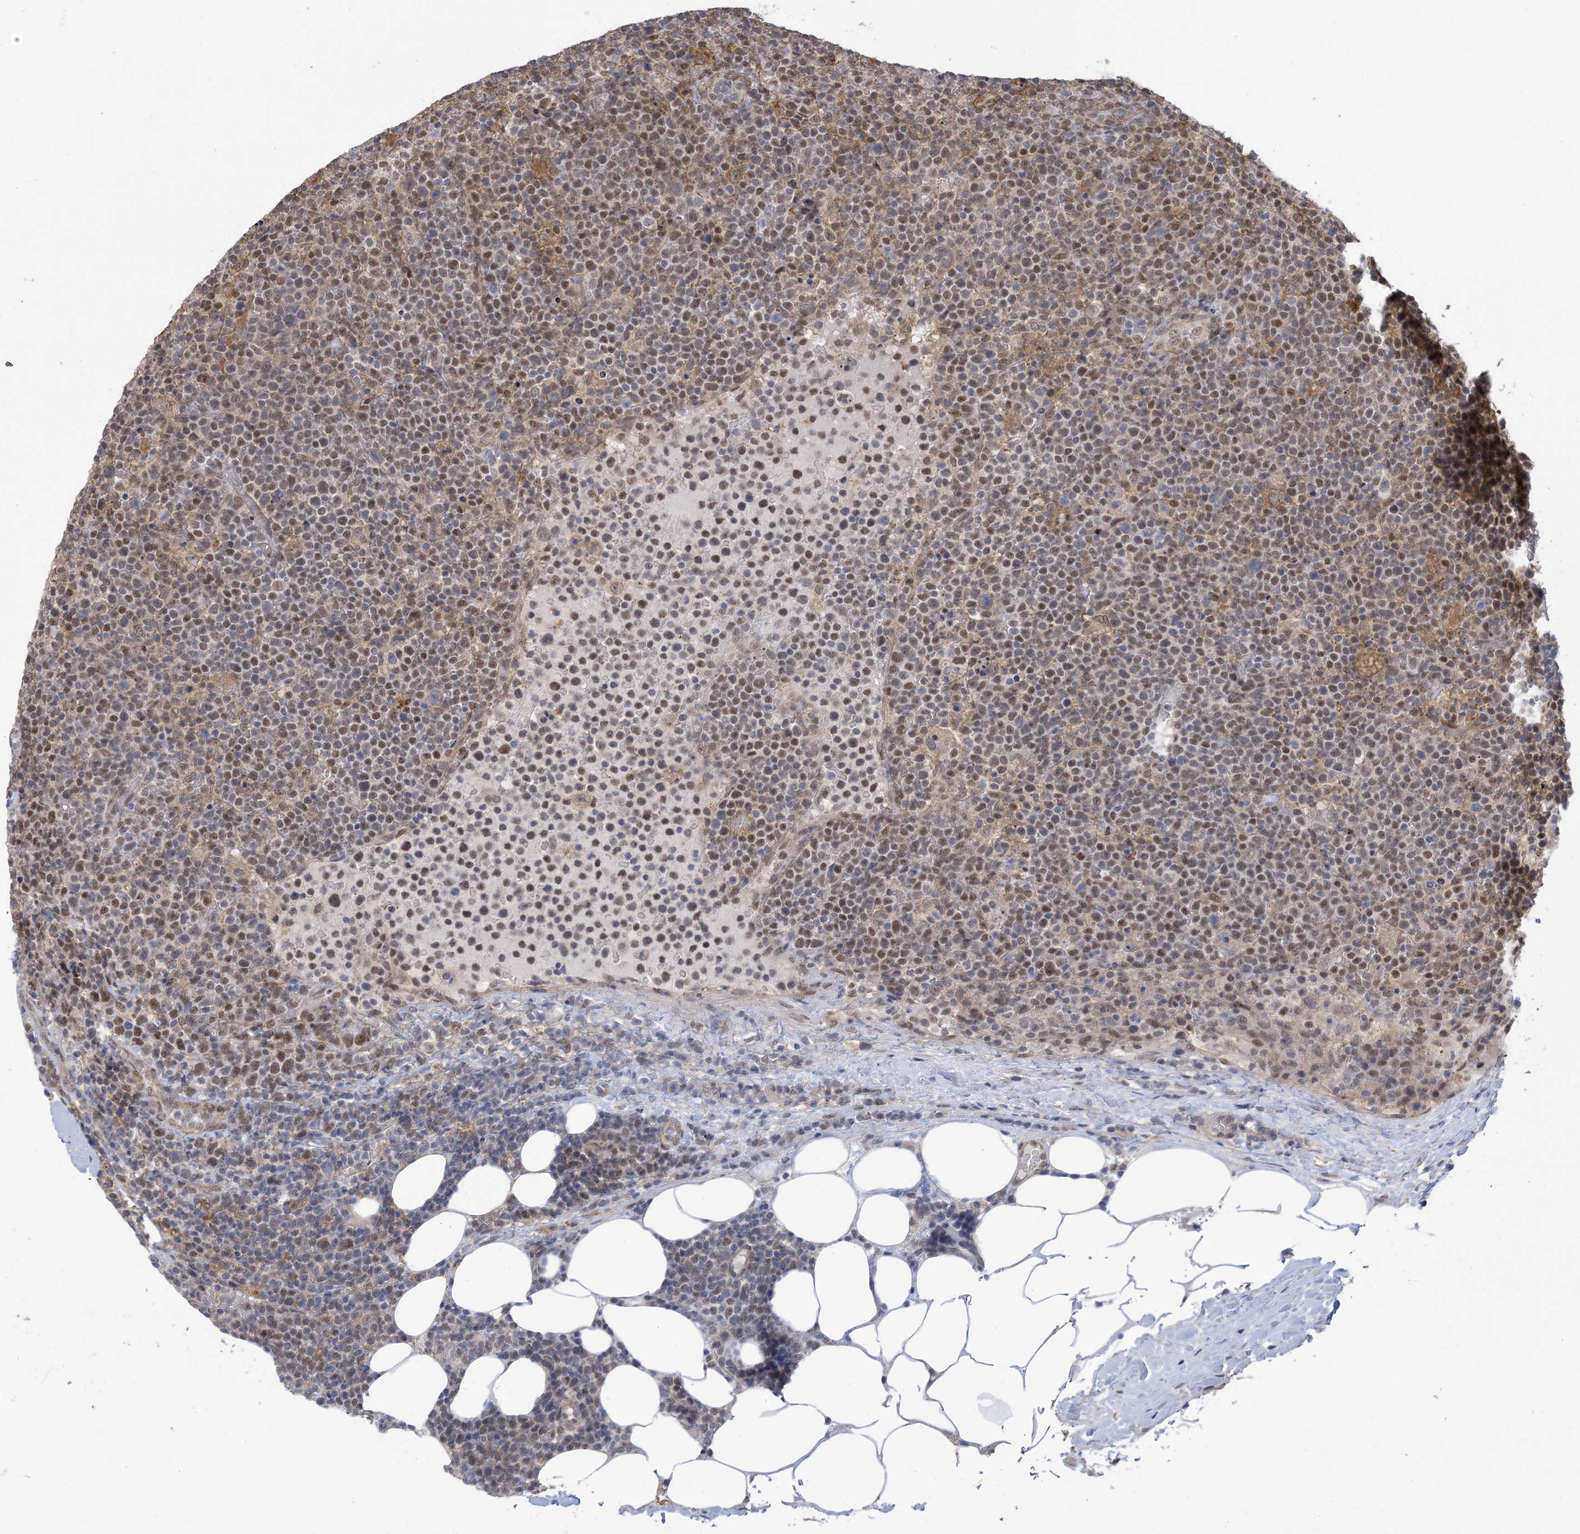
{"staining": {"intensity": "moderate", "quantity": "25%-75%", "location": "nuclear"}, "tissue": "lymphoma", "cell_type": "Tumor cells", "image_type": "cancer", "snomed": [{"axis": "morphology", "description": "Malignant lymphoma, non-Hodgkin's type, High grade"}, {"axis": "topography", "description": "Lymph node"}], "caption": "Brown immunohistochemical staining in human lymphoma reveals moderate nuclear staining in about 25%-75% of tumor cells. (Stains: DAB (3,3'-diaminobenzidine) in brown, nuclei in blue, Microscopy: brightfield microscopy at high magnification).", "gene": "ZNF8", "patient": {"sex": "male", "age": 61}}